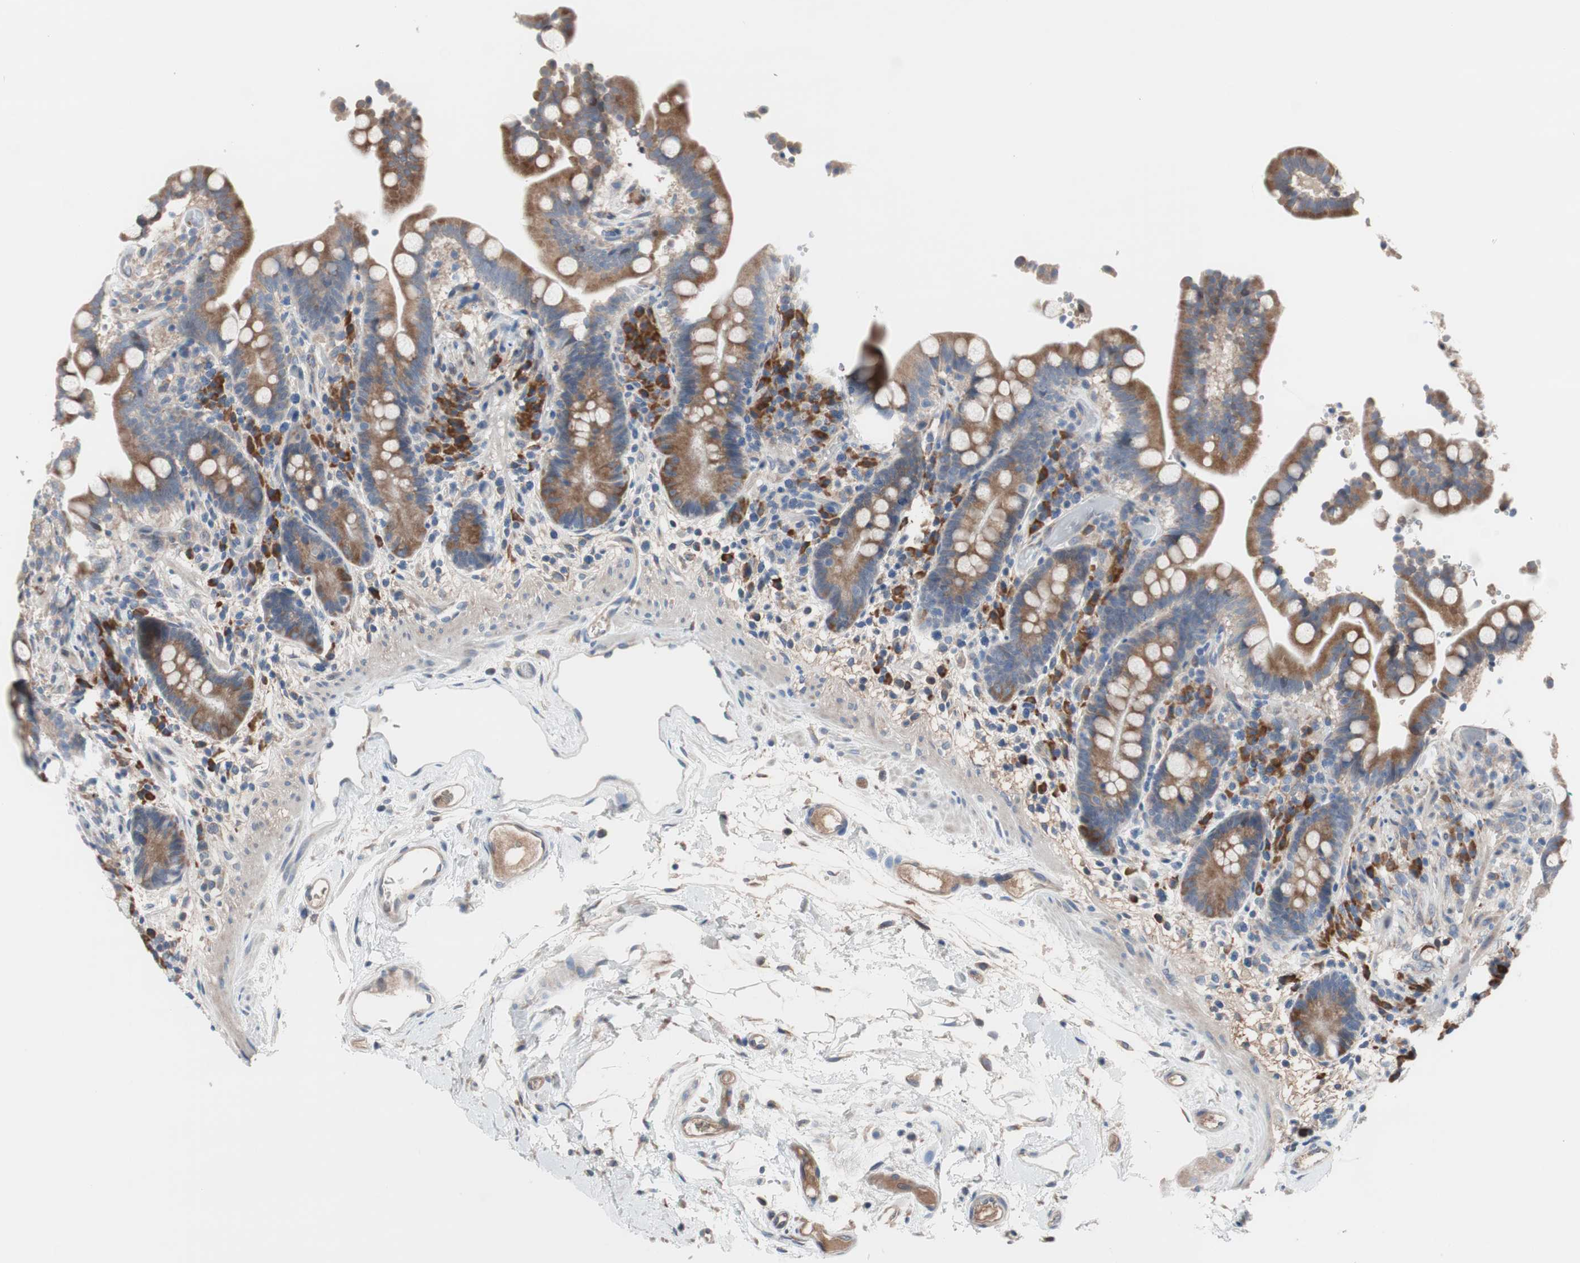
{"staining": {"intensity": "weak", "quantity": ">75%", "location": "cytoplasmic/membranous"}, "tissue": "colon", "cell_type": "Endothelial cells", "image_type": "normal", "snomed": [{"axis": "morphology", "description": "Normal tissue, NOS"}, {"axis": "topography", "description": "Colon"}], "caption": "An immunohistochemistry image of unremarkable tissue is shown. Protein staining in brown highlights weak cytoplasmic/membranous positivity in colon within endothelial cells.", "gene": "KANSL1", "patient": {"sex": "male", "age": 73}}